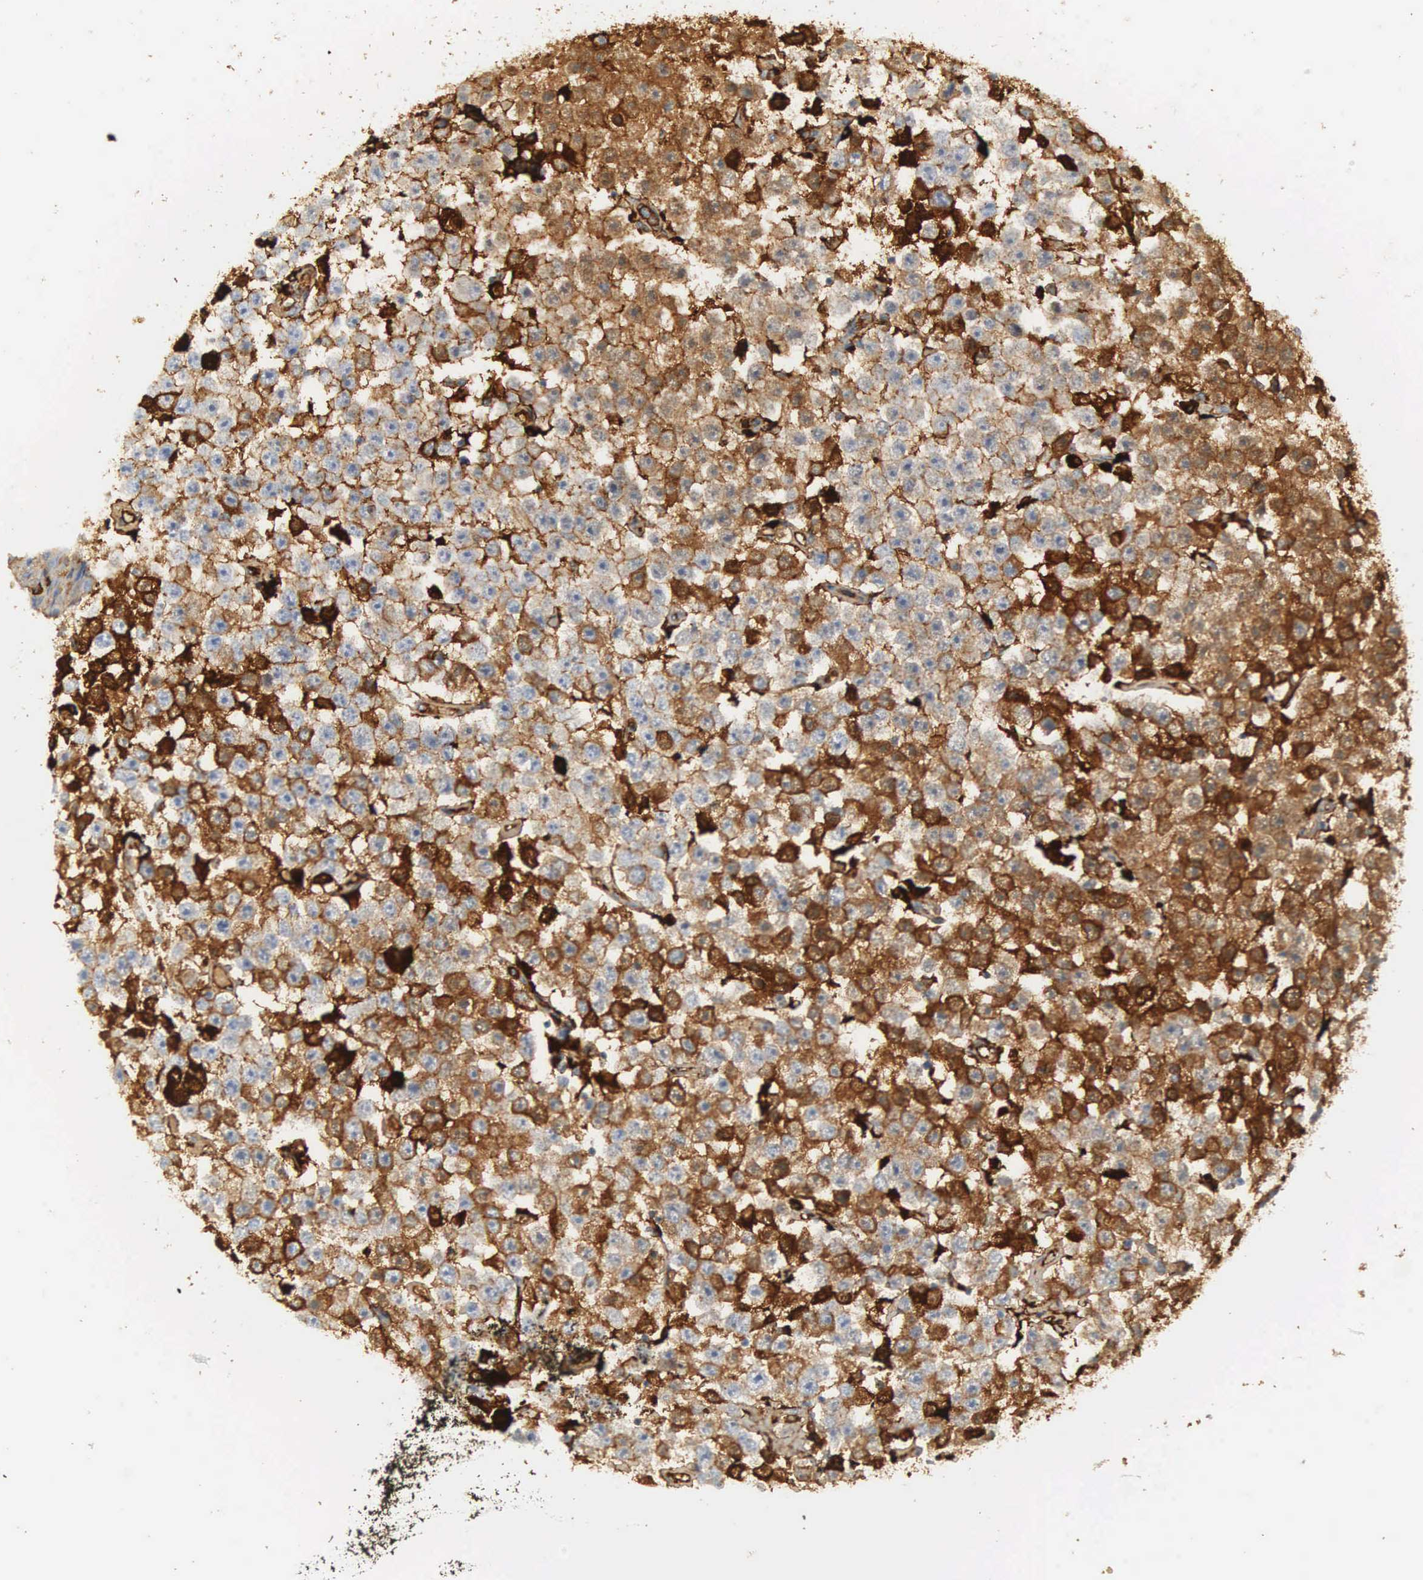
{"staining": {"intensity": "strong", "quantity": ">75%", "location": "cytoplasmic/membranous"}, "tissue": "testis cancer", "cell_type": "Tumor cells", "image_type": "cancer", "snomed": [{"axis": "morphology", "description": "Seminoma, NOS"}, {"axis": "topography", "description": "Testis"}], "caption": "High-power microscopy captured an immunohistochemistry (IHC) image of testis seminoma, revealing strong cytoplasmic/membranous positivity in approximately >75% of tumor cells. Using DAB (3,3'-diaminobenzidine) (brown) and hematoxylin (blue) stains, captured at high magnification using brightfield microscopy.", "gene": "IGLC3", "patient": {"sex": "male", "age": 52}}